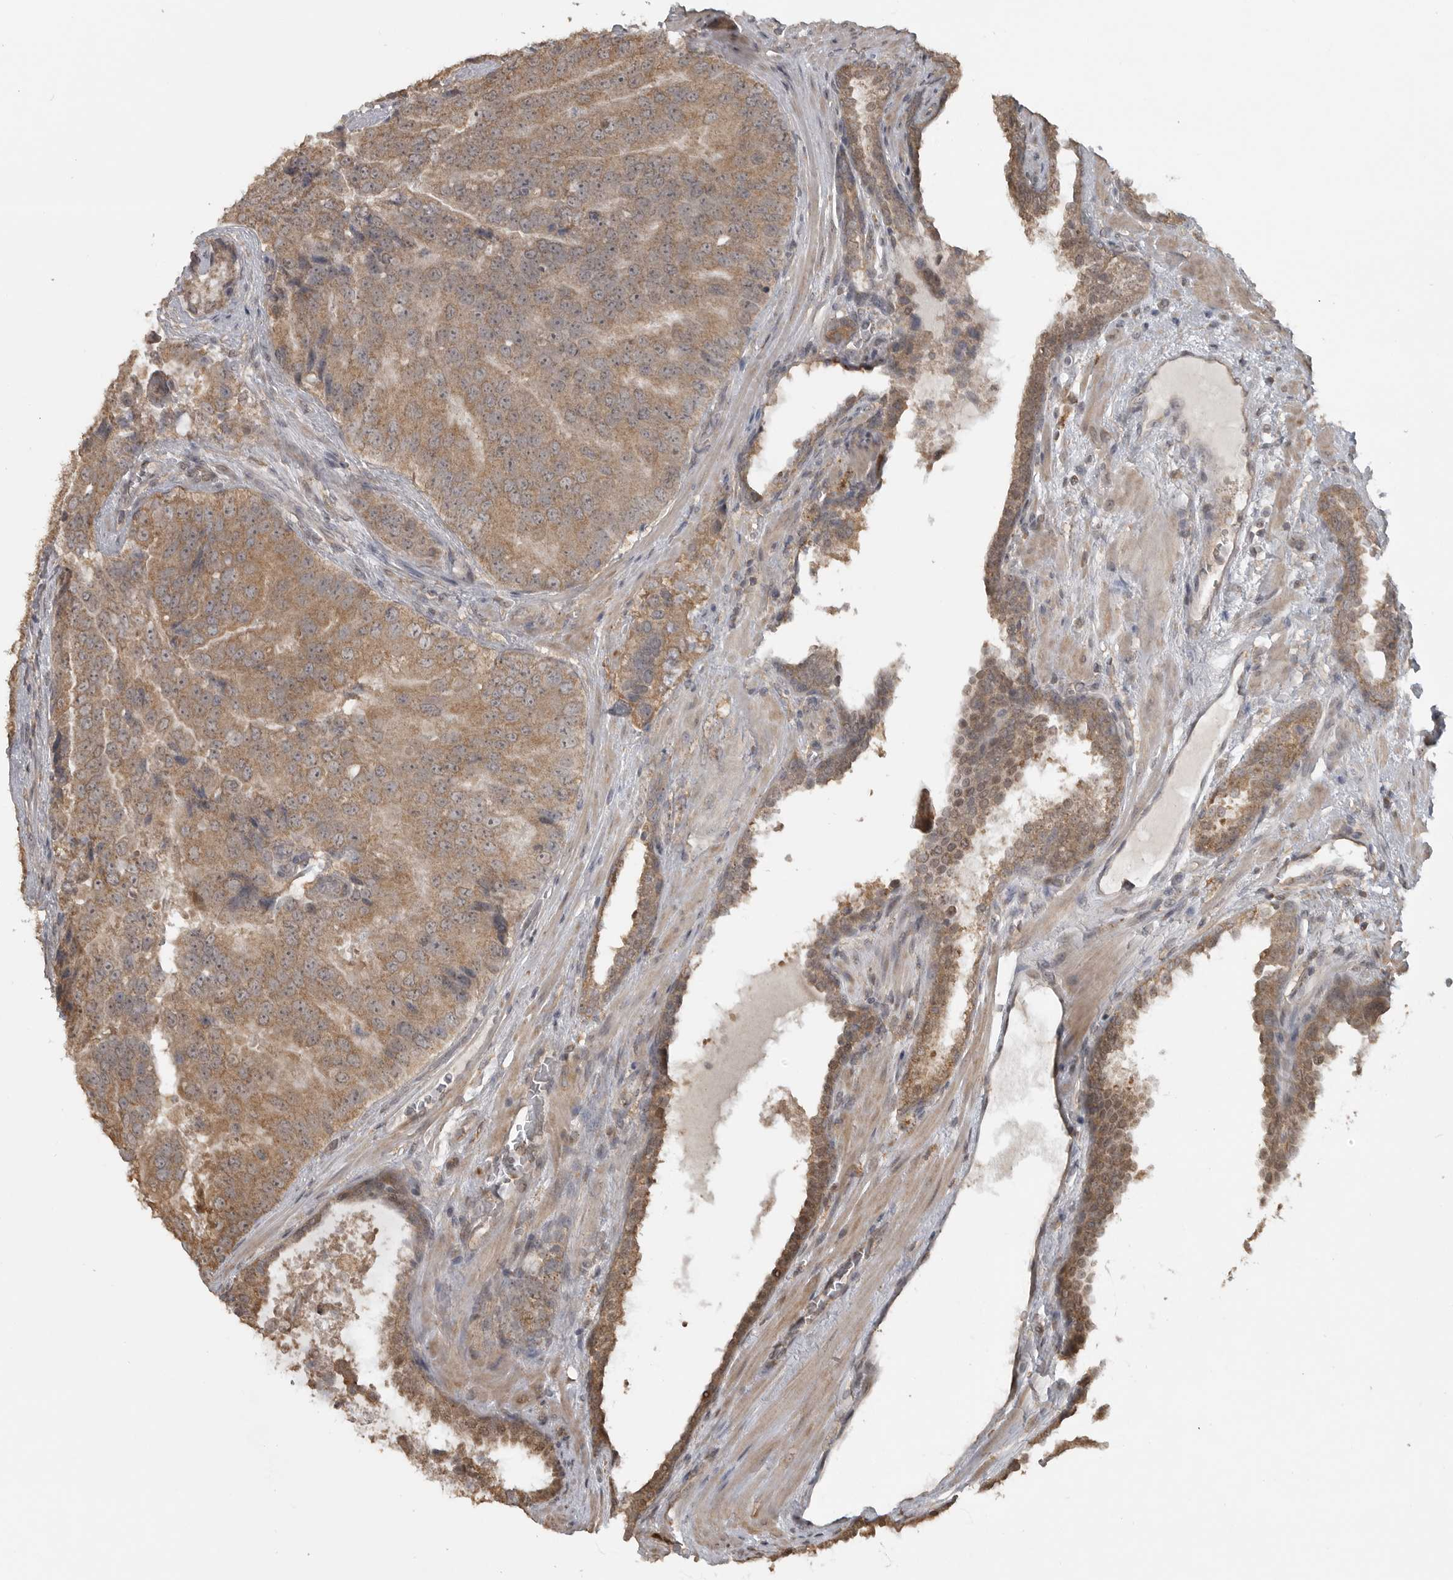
{"staining": {"intensity": "moderate", "quantity": ">75%", "location": "cytoplasmic/membranous"}, "tissue": "prostate cancer", "cell_type": "Tumor cells", "image_type": "cancer", "snomed": [{"axis": "morphology", "description": "Adenocarcinoma, High grade"}, {"axis": "topography", "description": "Prostate"}], "caption": "Immunohistochemical staining of prostate cancer (high-grade adenocarcinoma) exhibits medium levels of moderate cytoplasmic/membranous positivity in about >75% of tumor cells. The staining is performed using DAB brown chromogen to label protein expression. The nuclei are counter-stained blue using hematoxylin.", "gene": "LLGL1", "patient": {"sex": "male", "age": 70}}